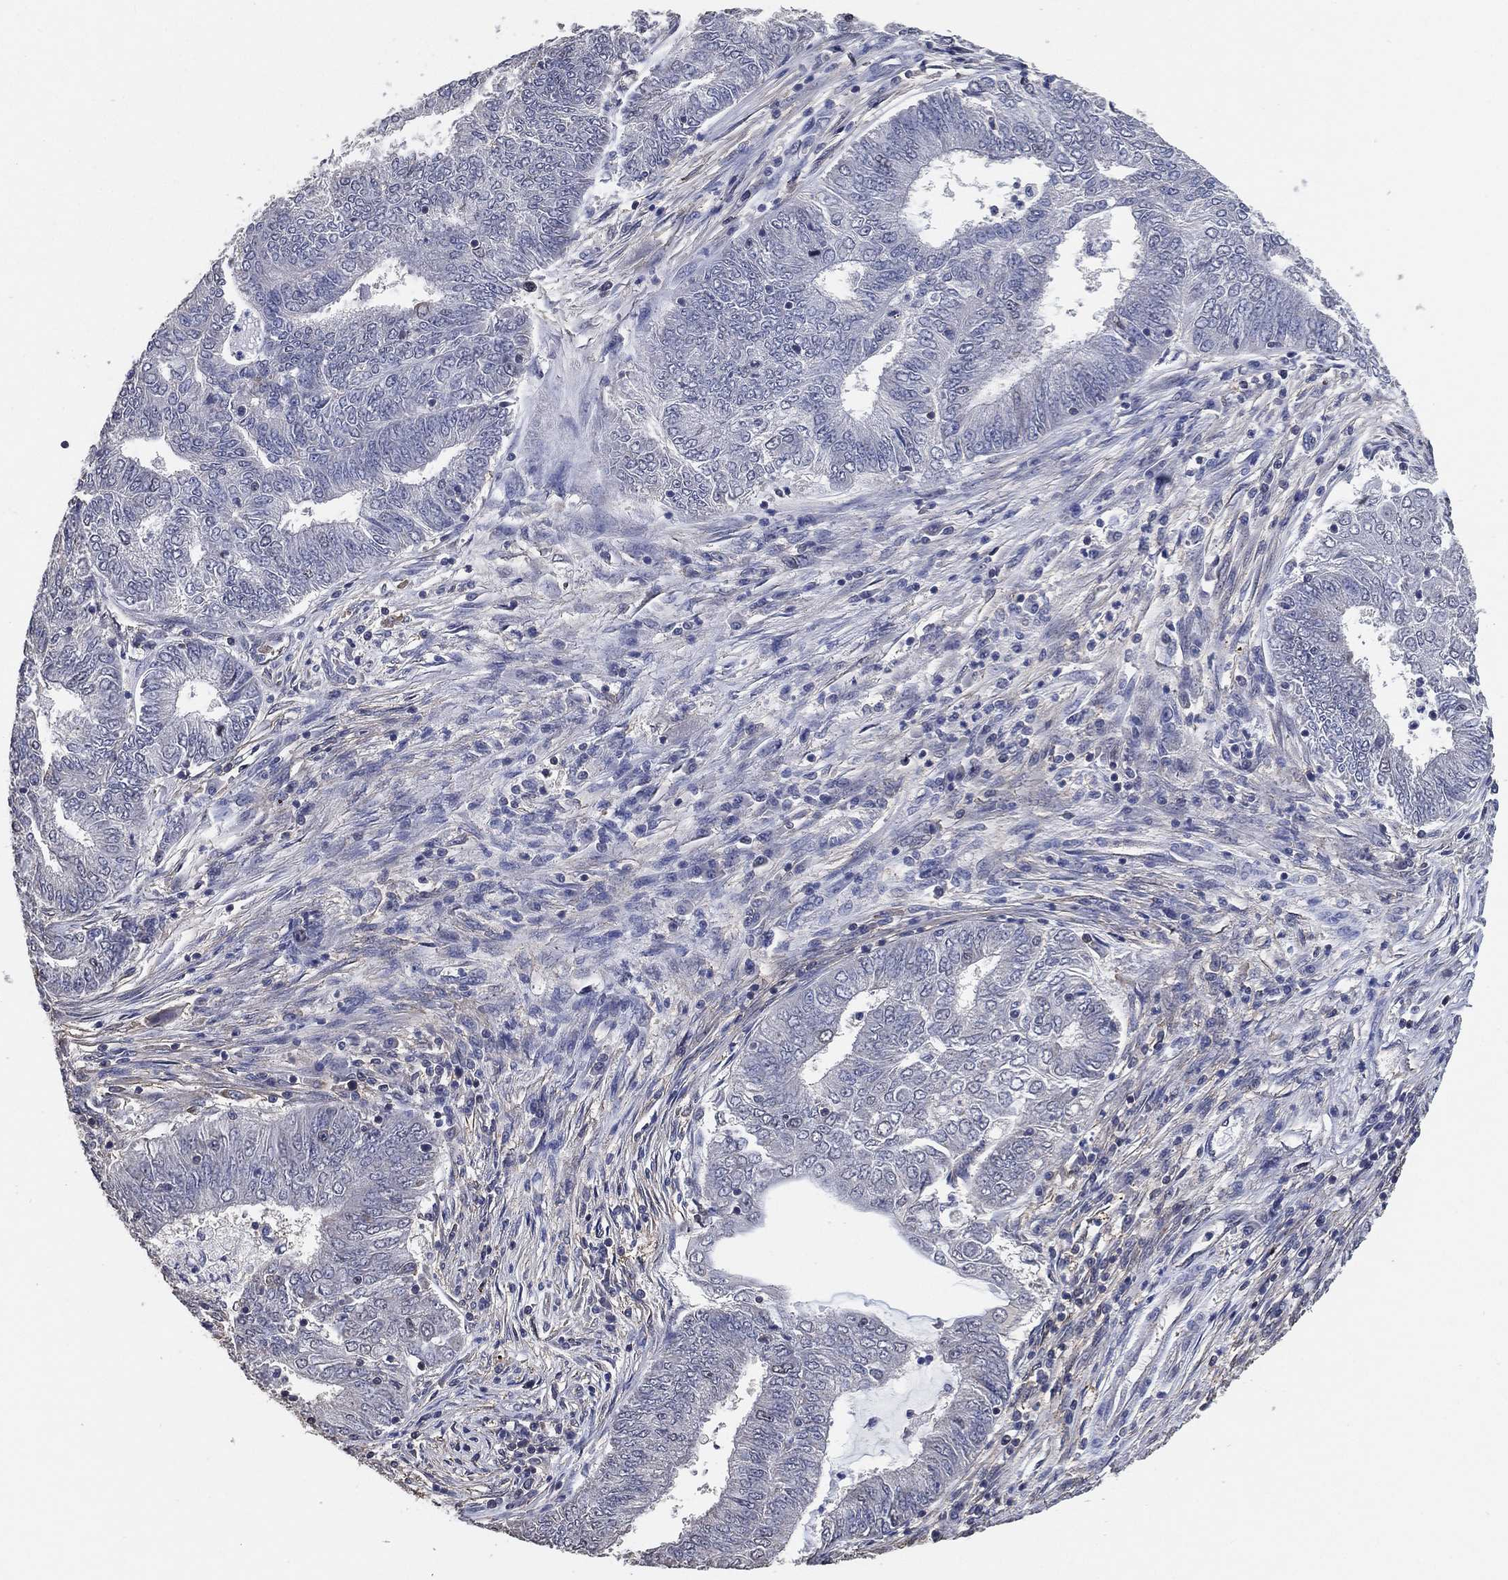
{"staining": {"intensity": "negative", "quantity": "none", "location": "none"}, "tissue": "endometrial cancer", "cell_type": "Tumor cells", "image_type": "cancer", "snomed": [{"axis": "morphology", "description": "Adenocarcinoma, NOS"}, {"axis": "topography", "description": "Endometrium"}], "caption": "This is a histopathology image of immunohistochemistry (IHC) staining of endometrial cancer (adenocarcinoma), which shows no positivity in tumor cells.", "gene": "KLK5", "patient": {"sex": "female", "age": 62}}